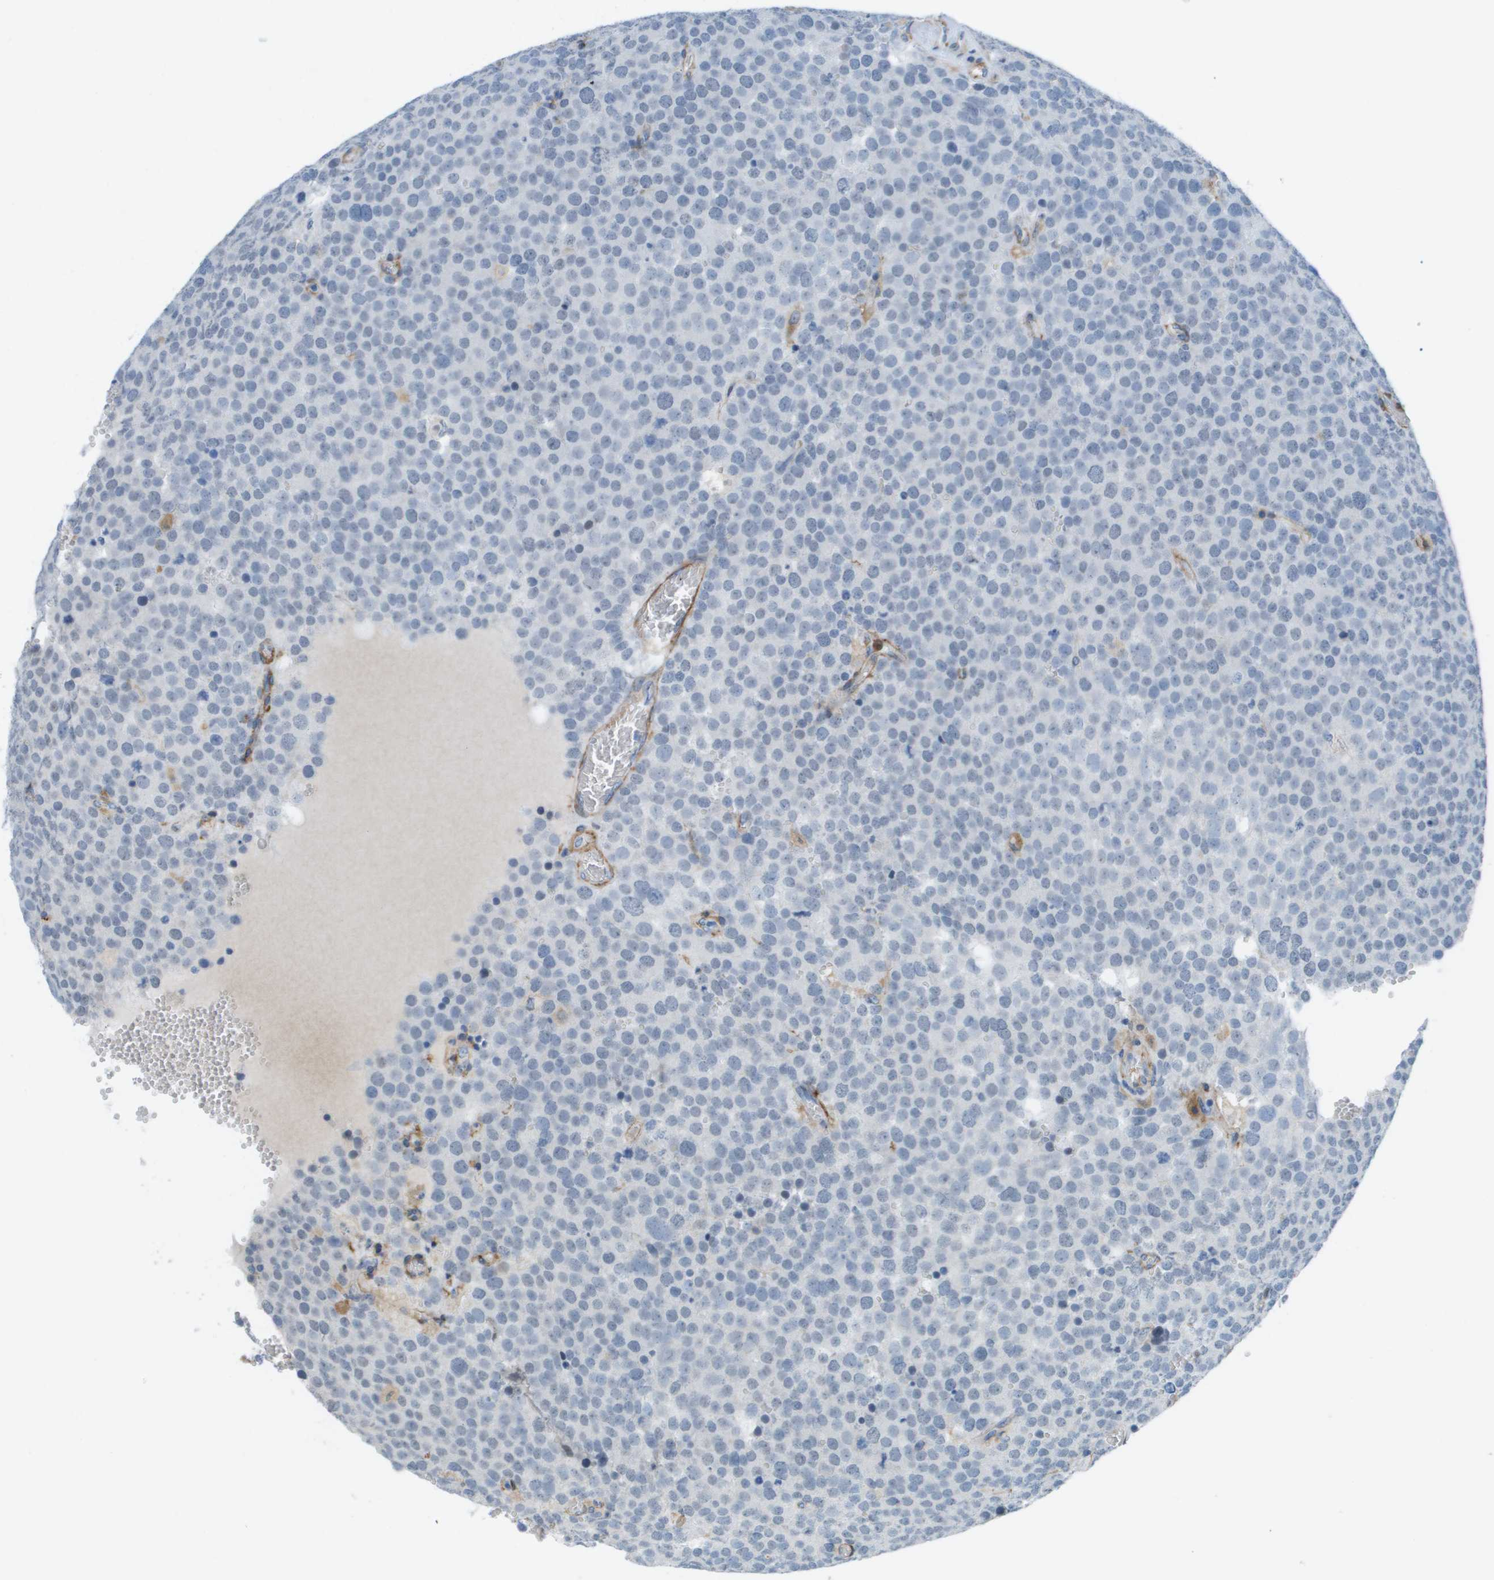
{"staining": {"intensity": "negative", "quantity": "none", "location": "none"}, "tissue": "testis cancer", "cell_type": "Tumor cells", "image_type": "cancer", "snomed": [{"axis": "morphology", "description": "Normal tissue, NOS"}, {"axis": "morphology", "description": "Seminoma, NOS"}, {"axis": "topography", "description": "Testis"}], "caption": "Protein analysis of seminoma (testis) shows no significant positivity in tumor cells. Brightfield microscopy of immunohistochemistry (IHC) stained with DAB (3,3'-diaminobenzidine) (brown) and hematoxylin (blue), captured at high magnification.", "gene": "ZBTB43", "patient": {"sex": "male", "age": 71}}